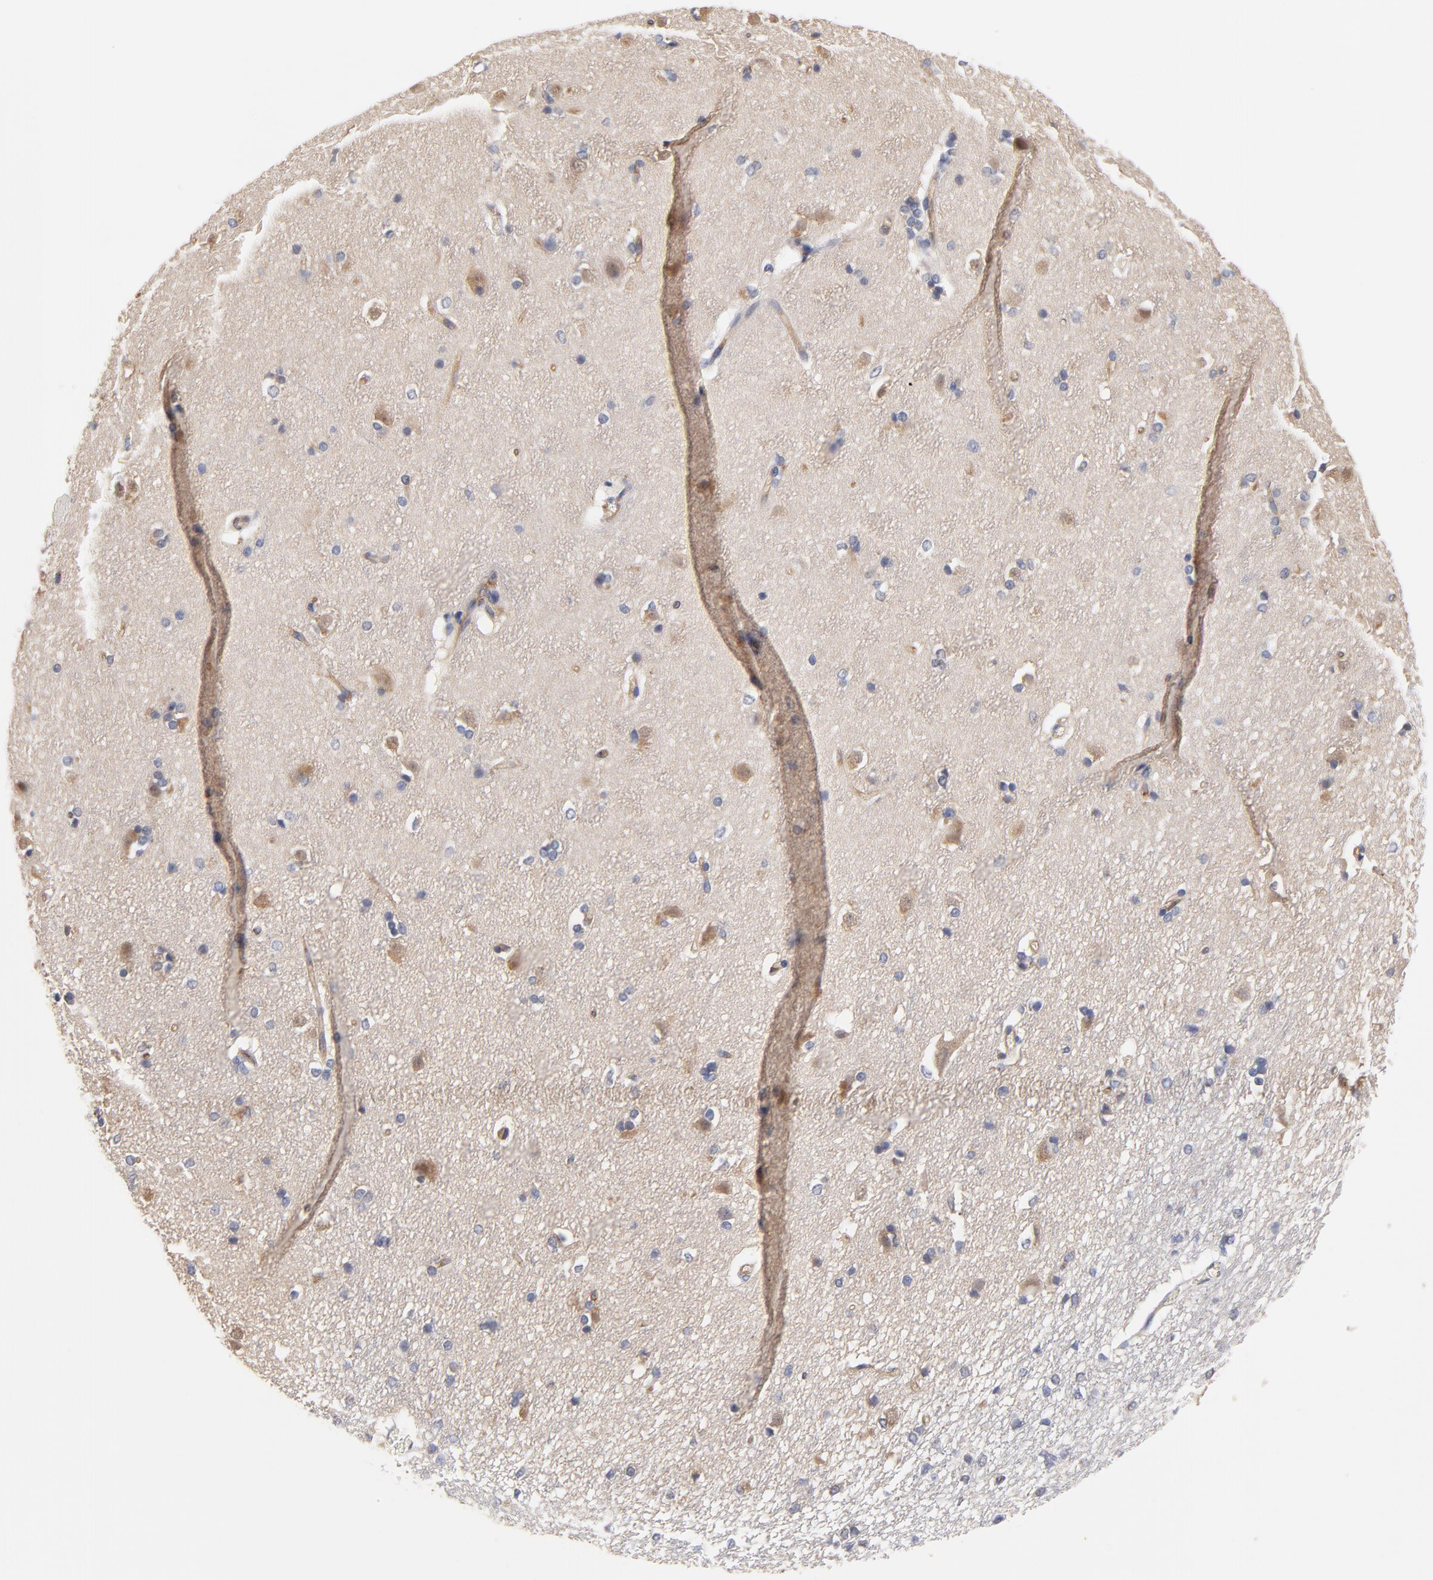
{"staining": {"intensity": "negative", "quantity": "none", "location": "none"}, "tissue": "caudate", "cell_type": "Glial cells", "image_type": "normal", "snomed": [{"axis": "morphology", "description": "Normal tissue, NOS"}, {"axis": "topography", "description": "Lateral ventricle wall"}], "caption": "IHC photomicrograph of unremarkable caudate: caudate stained with DAB shows no significant protein expression in glial cells. Brightfield microscopy of immunohistochemistry stained with DAB (3,3'-diaminobenzidine) (brown) and hematoxylin (blue), captured at high magnification.", "gene": "FBXL2", "patient": {"sex": "female", "age": 19}}